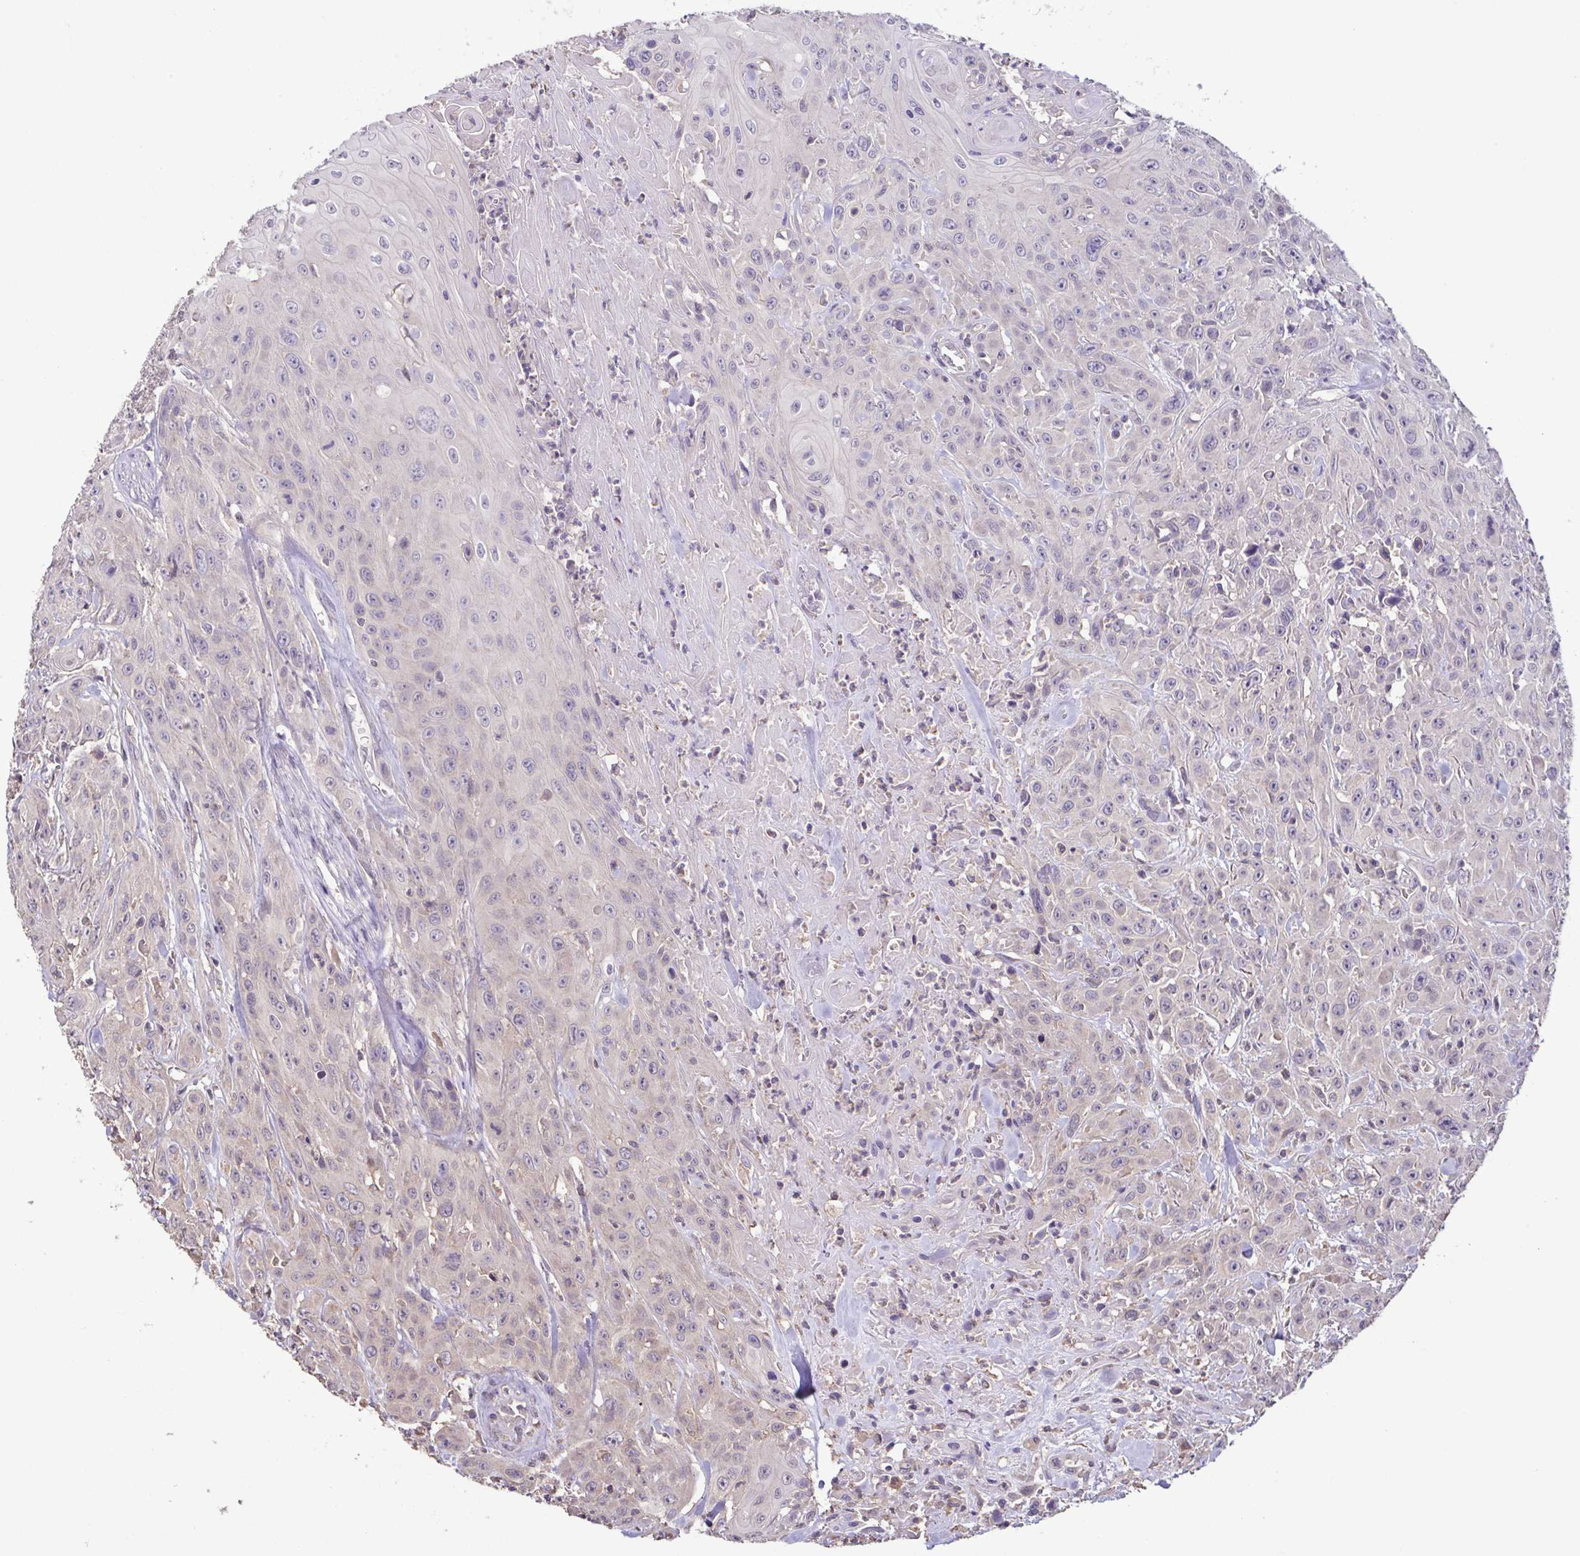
{"staining": {"intensity": "negative", "quantity": "none", "location": "none"}, "tissue": "head and neck cancer", "cell_type": "Tumor cells", "image_type": "cancer", "snomed": [{"axis": "morphology", "description": "Squamous cell carcinoma, NOS"}, {"axis": "topography", "description": "Skin"}, {"axis": "topography", "description": "Head-Neck"}], "caption": "Tumor cells show no significant protein staining in squamous cell carcinoma (head and neck).", "gene": "ACTRT2", "patient": {"sex": "male", "age": 80}}